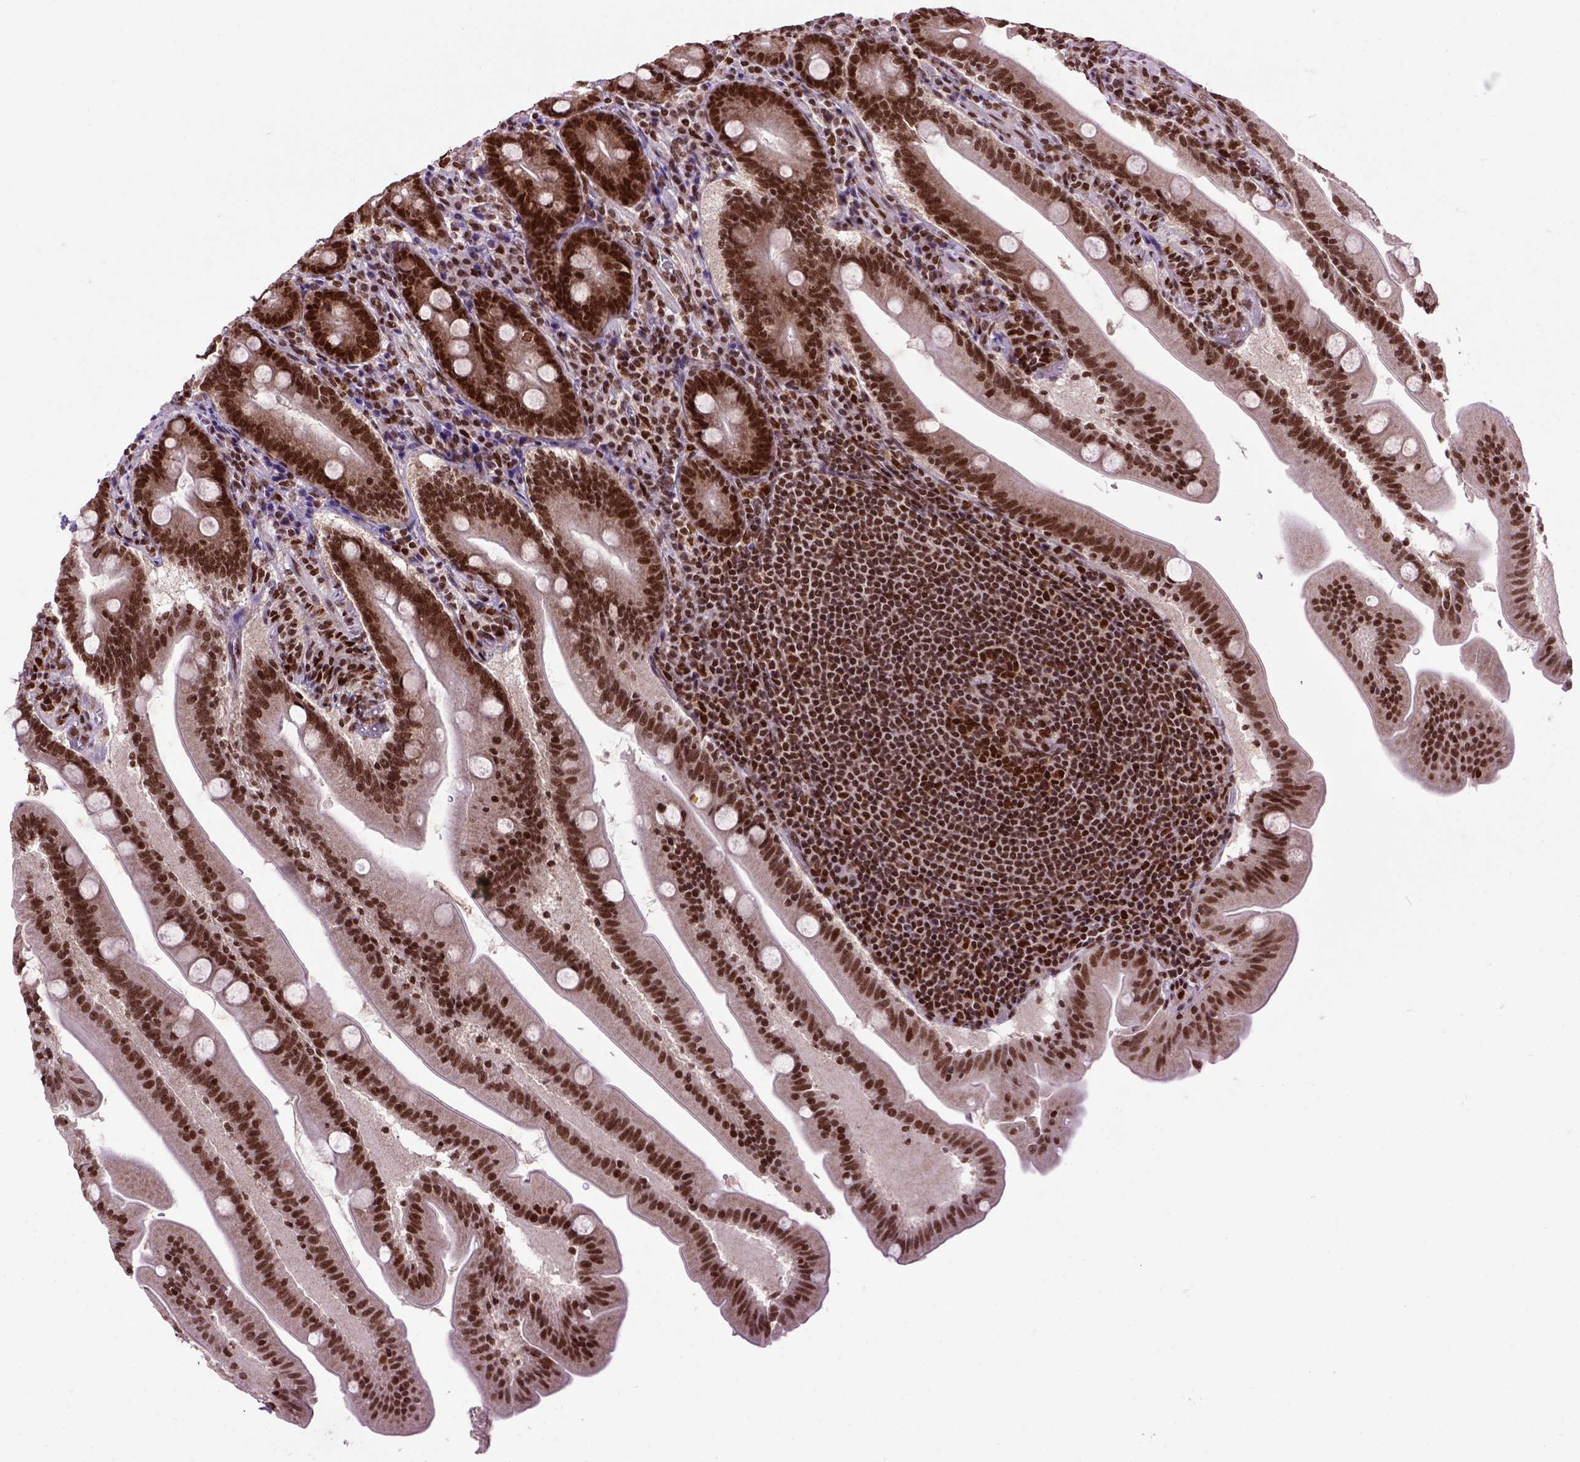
{"staining": {"intensity": "strong", "quantity": ">75%", "location": "nuclear"}, "tissue": "small intestine", "cell_type": "Glandular cells", "image_type": "normal", "snomed": [{"axis": "morphology", "description": "Normal tissue, NOS"}, {"axis": "topography", "description": "Small intestine"}], "caption": "Glandular cells exhibit high levels of strong nuclear positivity in about >75% of cells in benign human small intestine. (IHC, brightfield microscopy, high magnification).", "gene": "CELF1", "patient": {"sex": "male", "age": 37}}